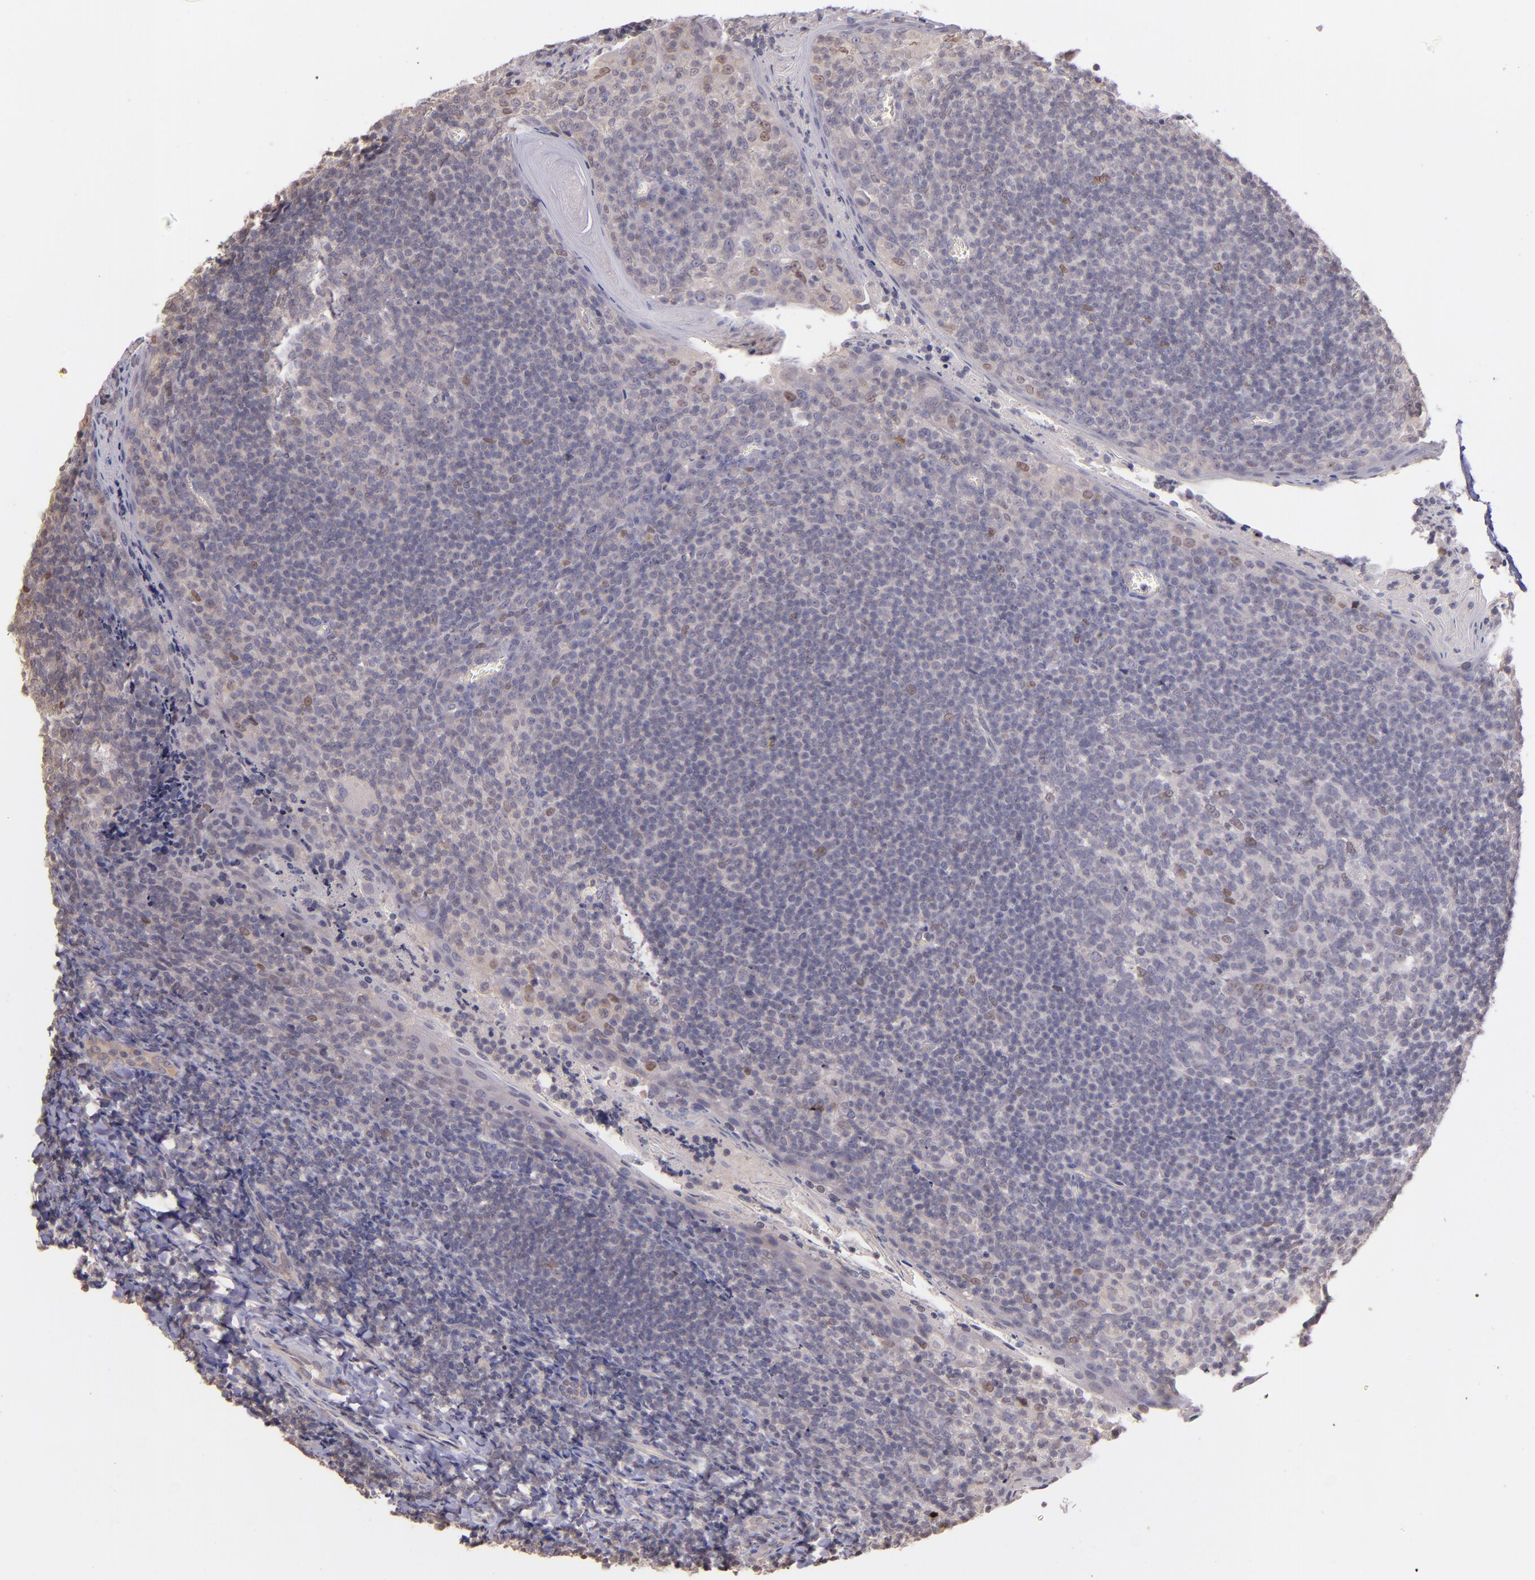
{"staining": {"intensity": "weak", "quantity": "<25%", "location": "cytoplasmic/membranous"}, "tissue": "tonsil", "cell_type": "Germinal center cells", "image_type": "normal", "snomed": [{"axis": "morphology", "description": "Normal tissue, NOS"}, {"axis": "topography", "description": "Tonsil"}], "caption": "An image of tonsil stained for a protein shows no brown staining in germinal center cells.", "gene": "NUP62CL", "patient": {"sex": "male", "age": 31}}